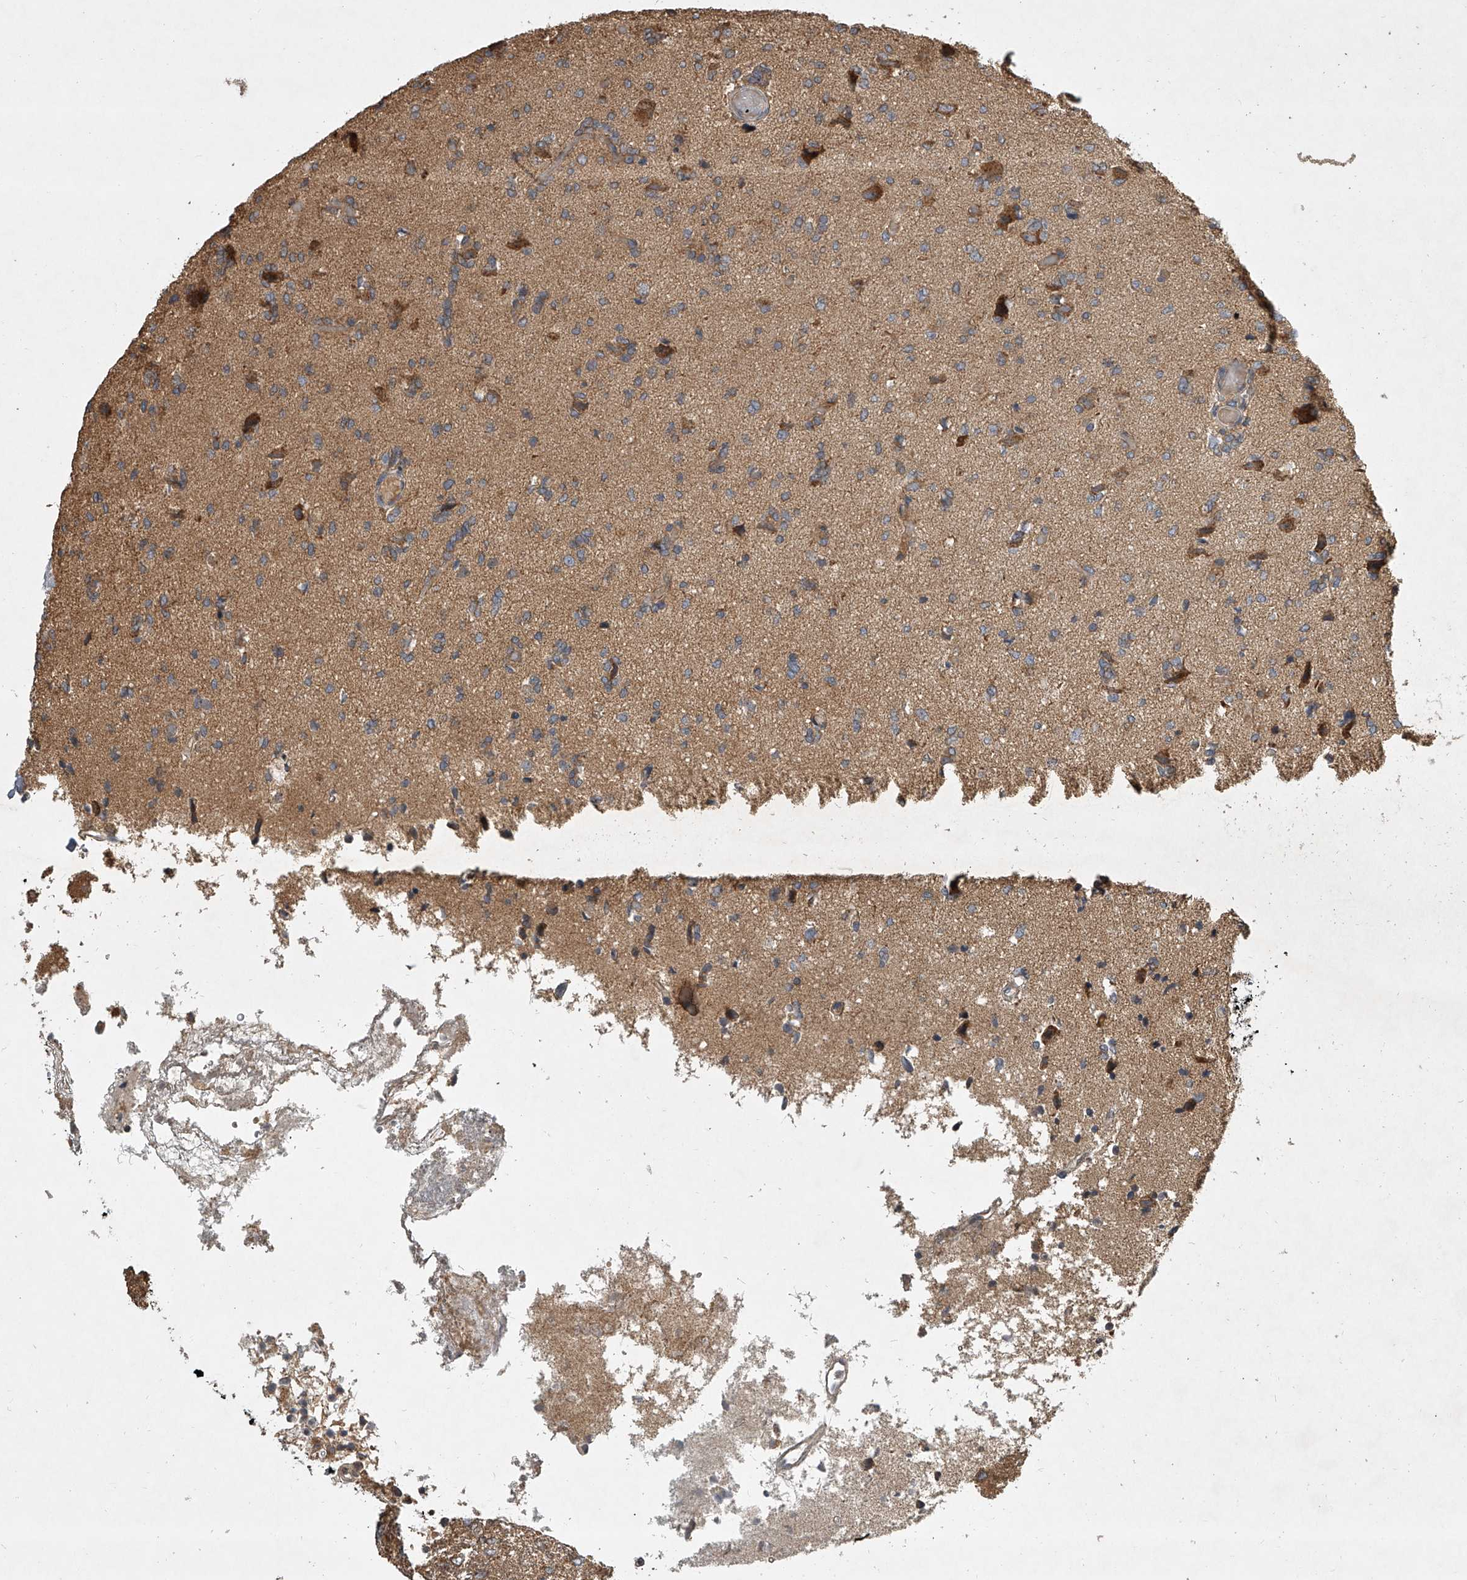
{"staining": {"intensity": "moderate", "quantity": "25%-75%", "location": "cytoplasmic/membranous"}, "tissue": "glioma", "cell_type": "Tumor cells", "image_type": "cancer", "snomed": [{"axis": "morphology", "description": "Glioma, malignant, High grade"}, {"axis": "topography", "description": "Brain"}], "caption": "IHC photomicrograph of glioma stained for a protein (brown), which exhibits medium levels of moderate cytoplasmic/membranous expression in approximately 25%-75% of tumor cells.", "gene": "NFS1", "patient": {"sex": "female", "age": 59}}